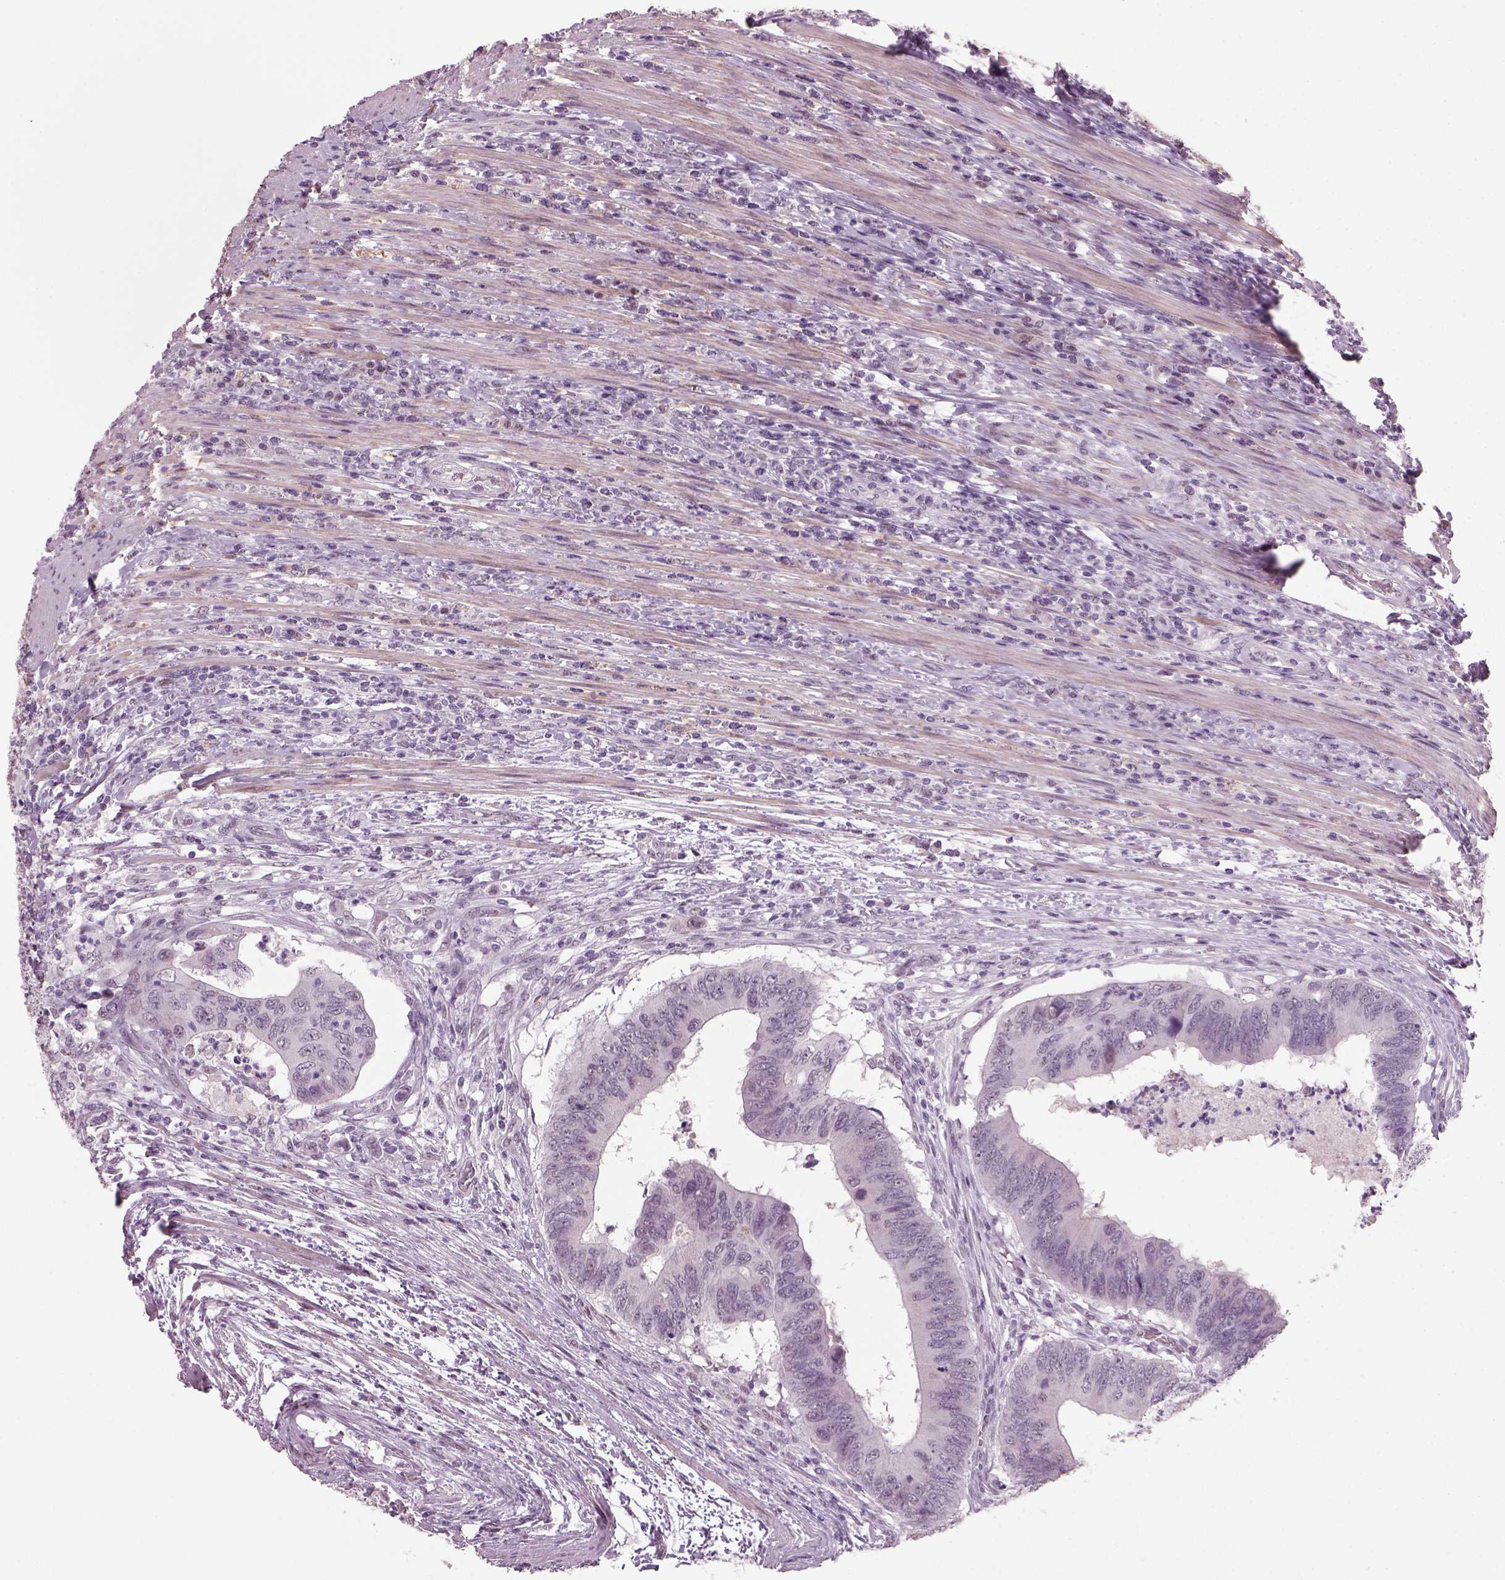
{"staining": {"intensity": "negative", "quantity": "none", "location": "none"}, "tissue": "colorectal cancer", "cell_type": "Tumor cells", "image_type": "cancer", "snomed": [{"axis": "morphology", "description": "Adenocarcinoma, NOS"}, {"axis": "topography", "description": "Colon"}], "caption": "The image exhibits no staining of tumor cells in adenocarcinoma (colorectal).", "gene": "NAT8", "patient": {"sex": "male", "age": 53}}